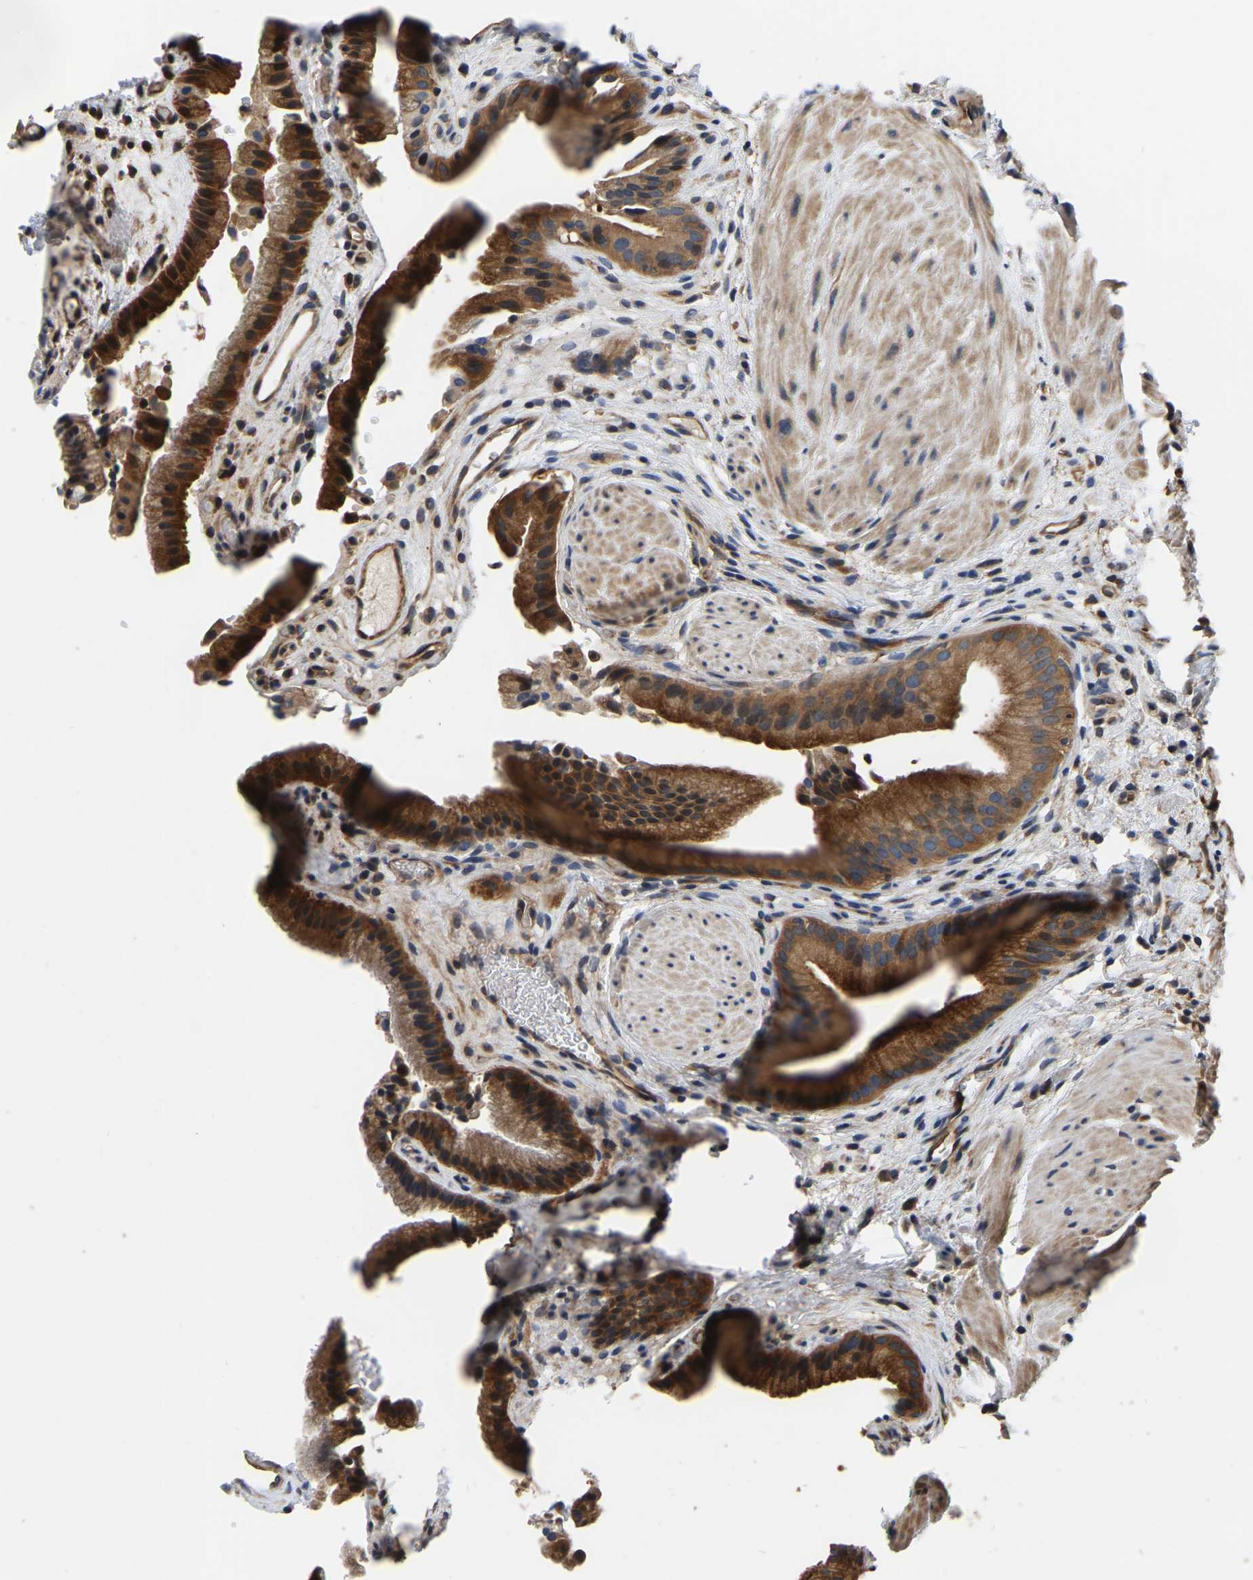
{"staining": {"intensity": "strong", "quantity": ">75%", "location": "cytoplasmic/membranous"}, "tissue": "gallbladder", "cell_type": "Glandular cells", "image_type": "normal", "snomed": [{"axis": "morphology", "description": "Normal tissue, NOS"}, {"axis": "topography", "description": "Gallbladder"}], "caption": "Immunohistochemical staining of benign human gallbladder demonstrates strong cytoplasmic/membranous protein positivity in approximately >75% of glandular cells. The staining was performed using DAB (3,3'-diaminobenzidine), with brown indicating positive protein expression. Nuclei are stained blue with hematoxylin.", "gene": "GARS1", "patient": {"sex": "male", "age": 49}}